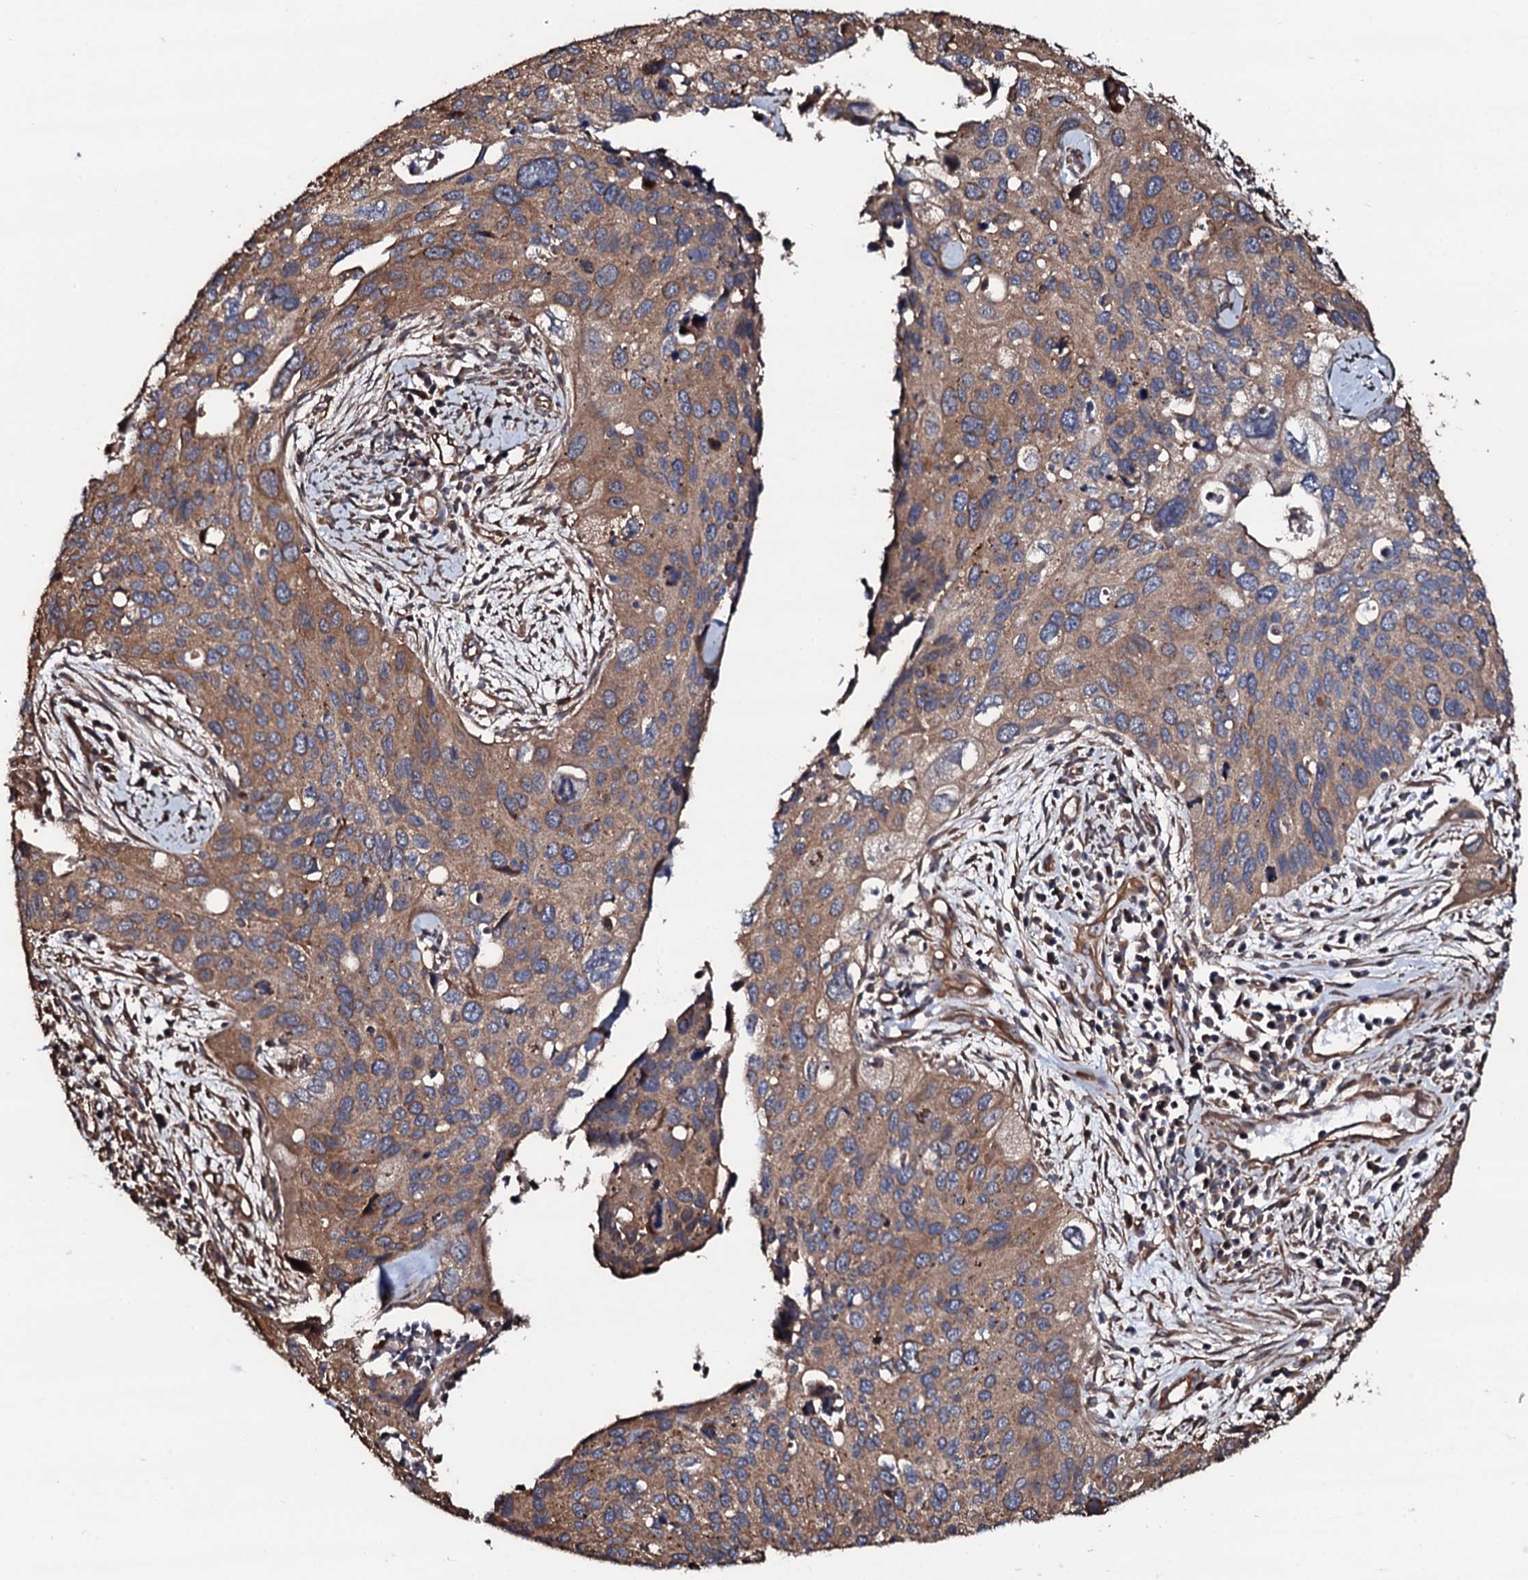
{"staining": {"intensity": "moderate", "quantity": ">75%", "location": "cytoplasmic/membranous"}, "tissue": "cervical cancer", "cell_type": "Tumor cells", "image_type": "cancer", "snomed": [{"axis": "morphology", "description": "Squamous cell carcinoma, NOS"}, {"axis": "topography", "description": "Cervix"}], "caption": "A brown stain highlights moderate cytoplasmic/membranous positivity of a protein in human cervical squamous cell carcinoma tumor cells. The protein is stained brown, and the nuclei are stained in blue (DAB (3,3'-diaminobenzidine) IHC with brightfield microscopy, high magnification).", "gene": "CKAP5", "patient": {"sex": "female", "age": 55}}